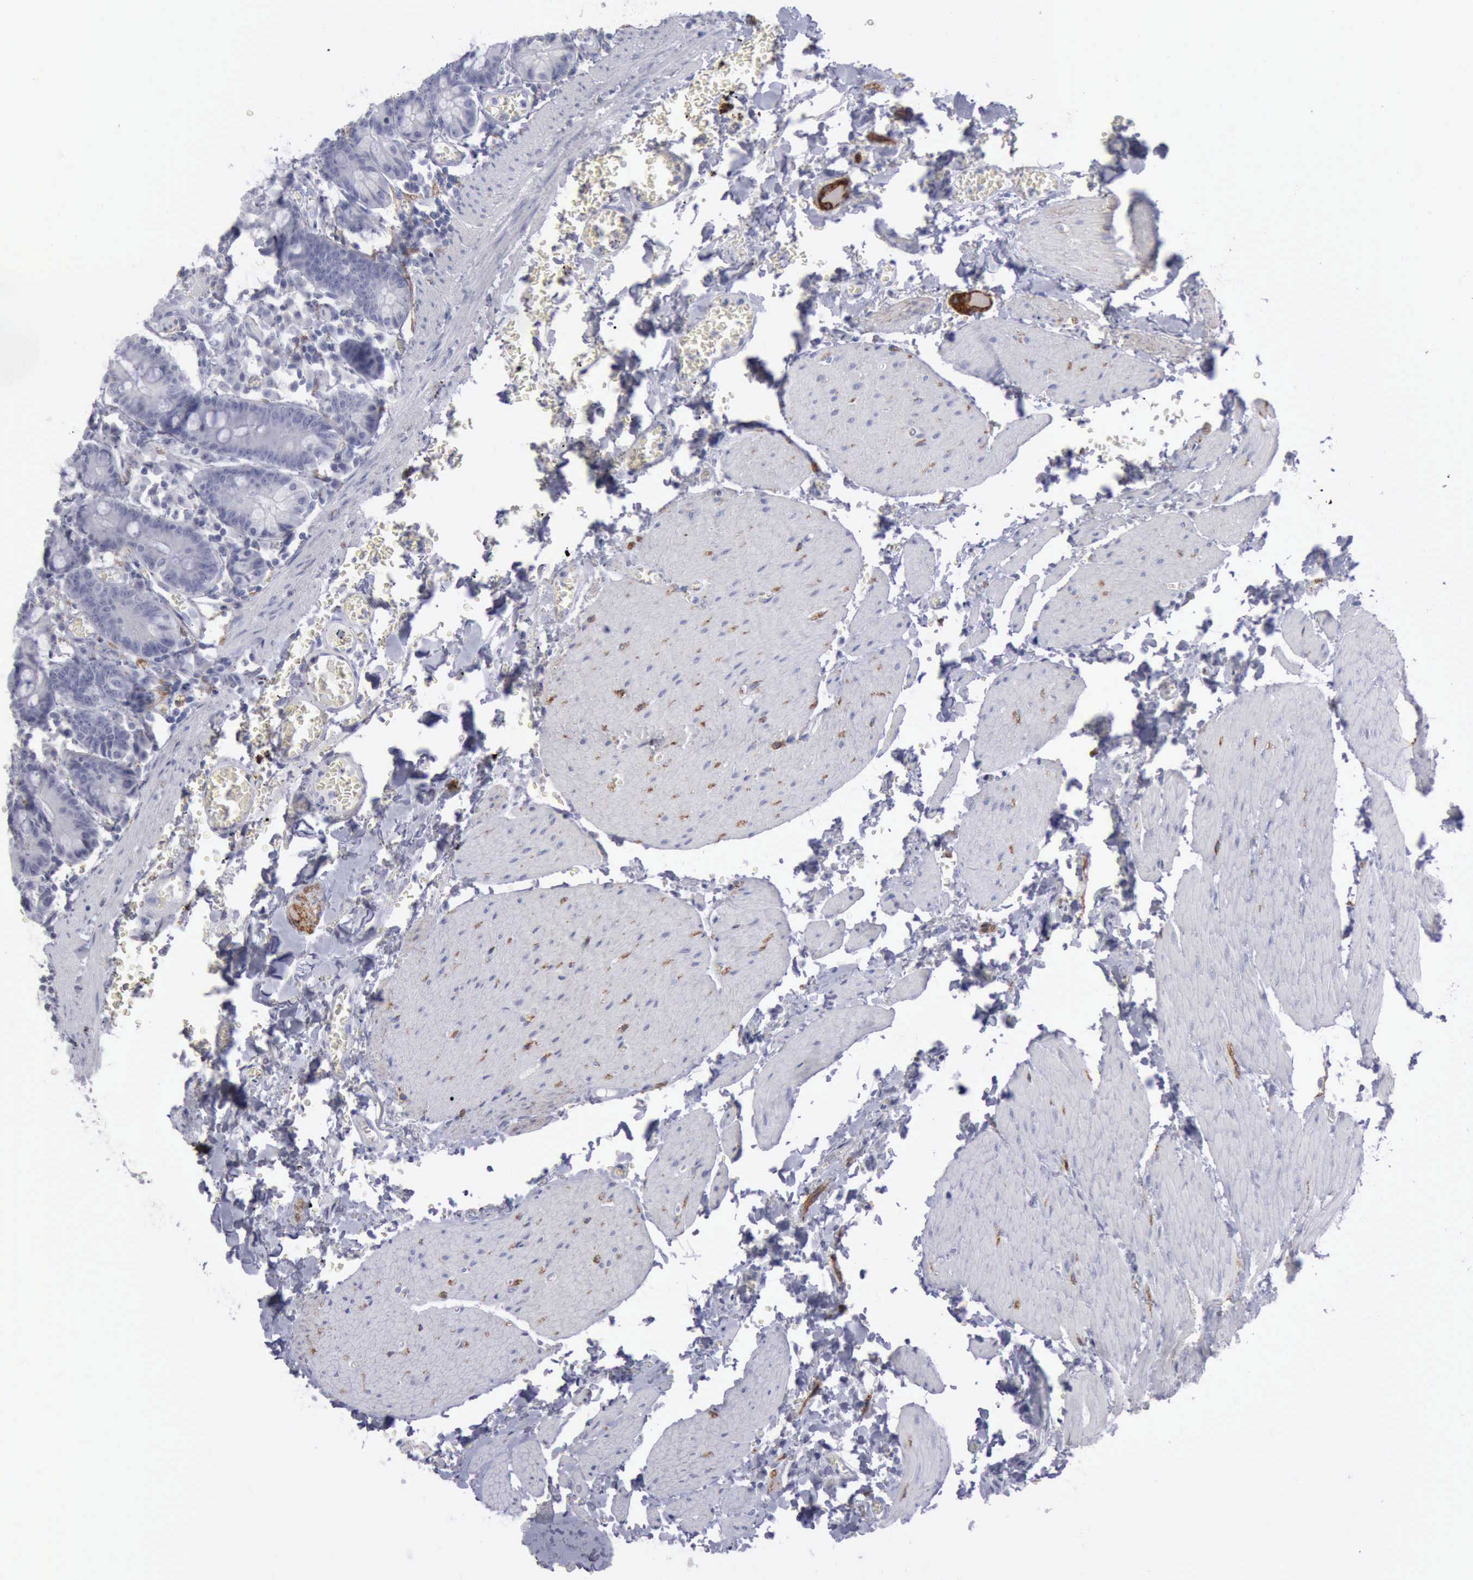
{"staining": {"intensity": "negative", "quantity": "none", "location": "none"}, "tissue": "small intestine", "cell_type": "Glandular cells", "image_type": "normal", "snomed": [{"axis": "morphology", "description": "Normal tissue, NOS"}, {"axis": "topography", "description": "Small intestine"}], "caption": "IHC of normal human small intestine reveals no positivity in glandular cells.", "gene": "CDH2", "patient": {"sex": "male", "age": 71}}